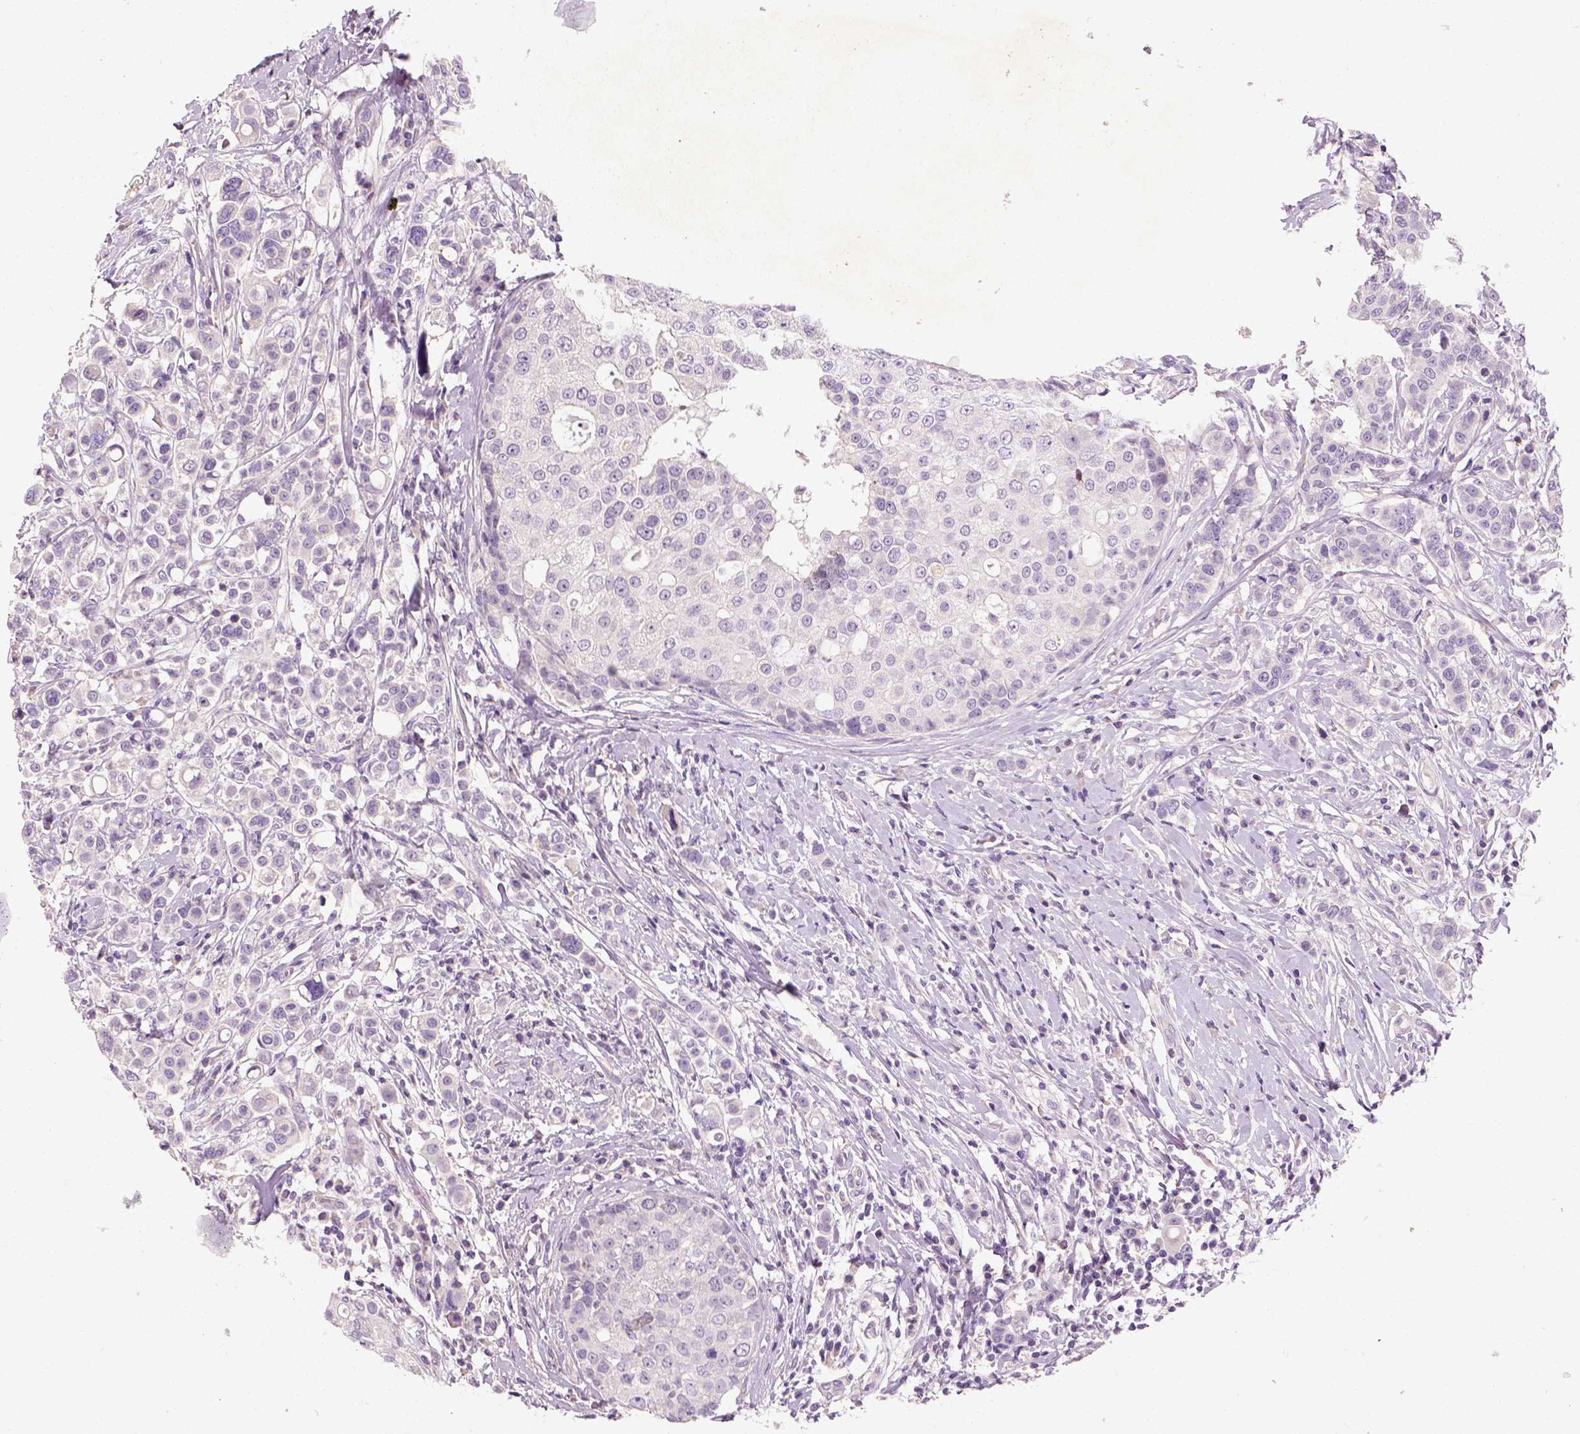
{"staining": {"intensity": "negative", "quantity": "none", "location": "none"}, "tissue": "breast cancer", "cell_type": "Tumor cells", "image_type": "cancer", "snomed": [{"axis": "morphology", "description": "Duct carcinoma"}, {"axis": "topography", "description": "Breast"}], "caption": "There is no significant positivity in tumor cells of breast cancer (intraductal carcinoma). (DAB (3,3'-diaminobenzidine) immunohistochemistry (IHC), high magnification).", "gene": "NUDT6", "patient": {"sex": "female", "age": 27}}